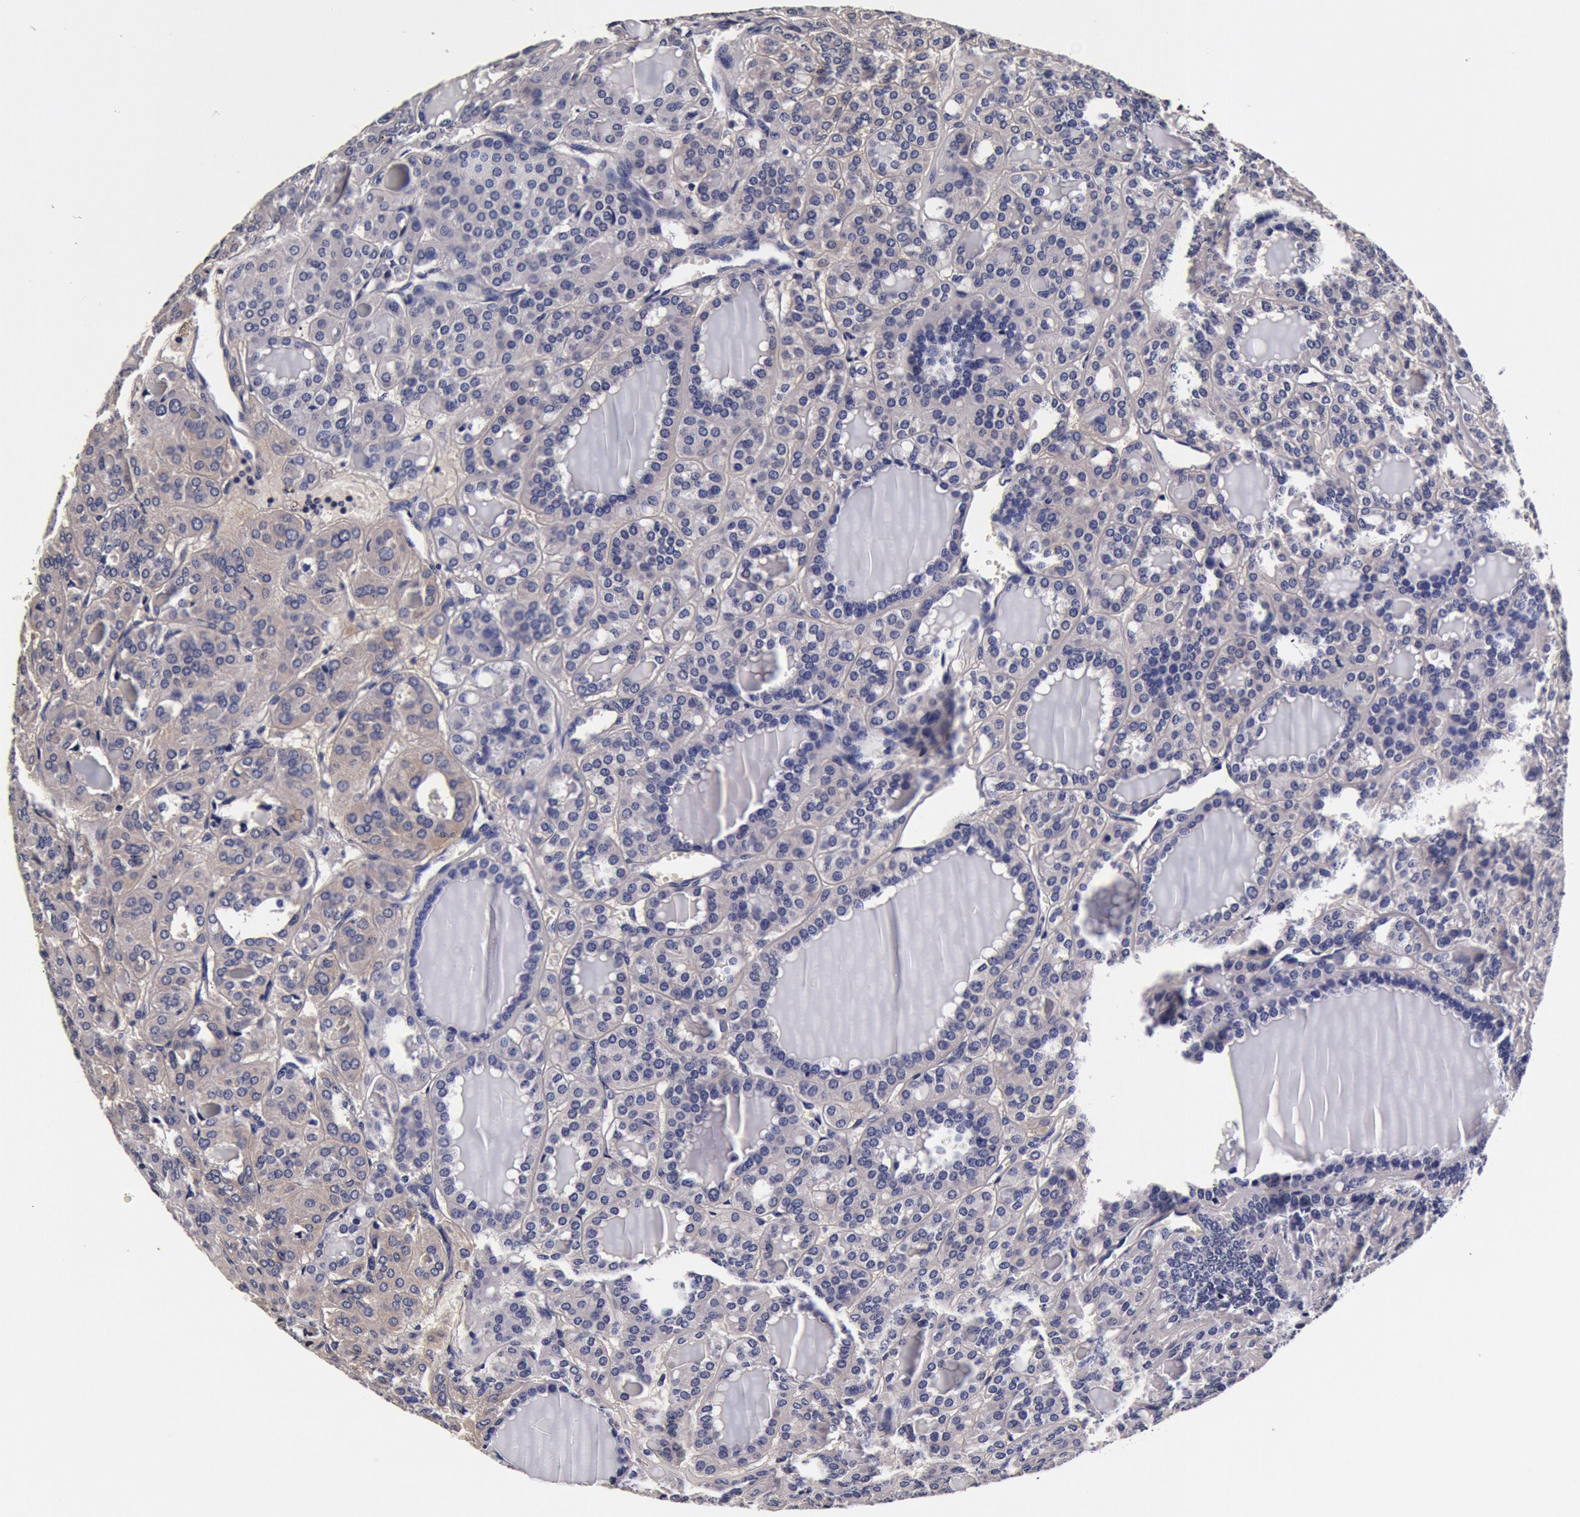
{"staining": {"intensity": "negative", "quantity": "none", "location": "none"}, "tissue": "thyroid cancer", "cell_type": "Tumor cells", "image_type": "cancer", "snomed": [{"axis": "morphology", "description": "Follicular adenoma carcinoma, NOS"}, {"axis": "topography", "description": "Thyroid gland"}], "caption": "An immunohistochemistry histopathology image of thyroid cancer is shown. There is no staining in tumor cells of thyroid cancer.", "gene": "CCDC22", "patient": {"sex": "female", "age": 71}}